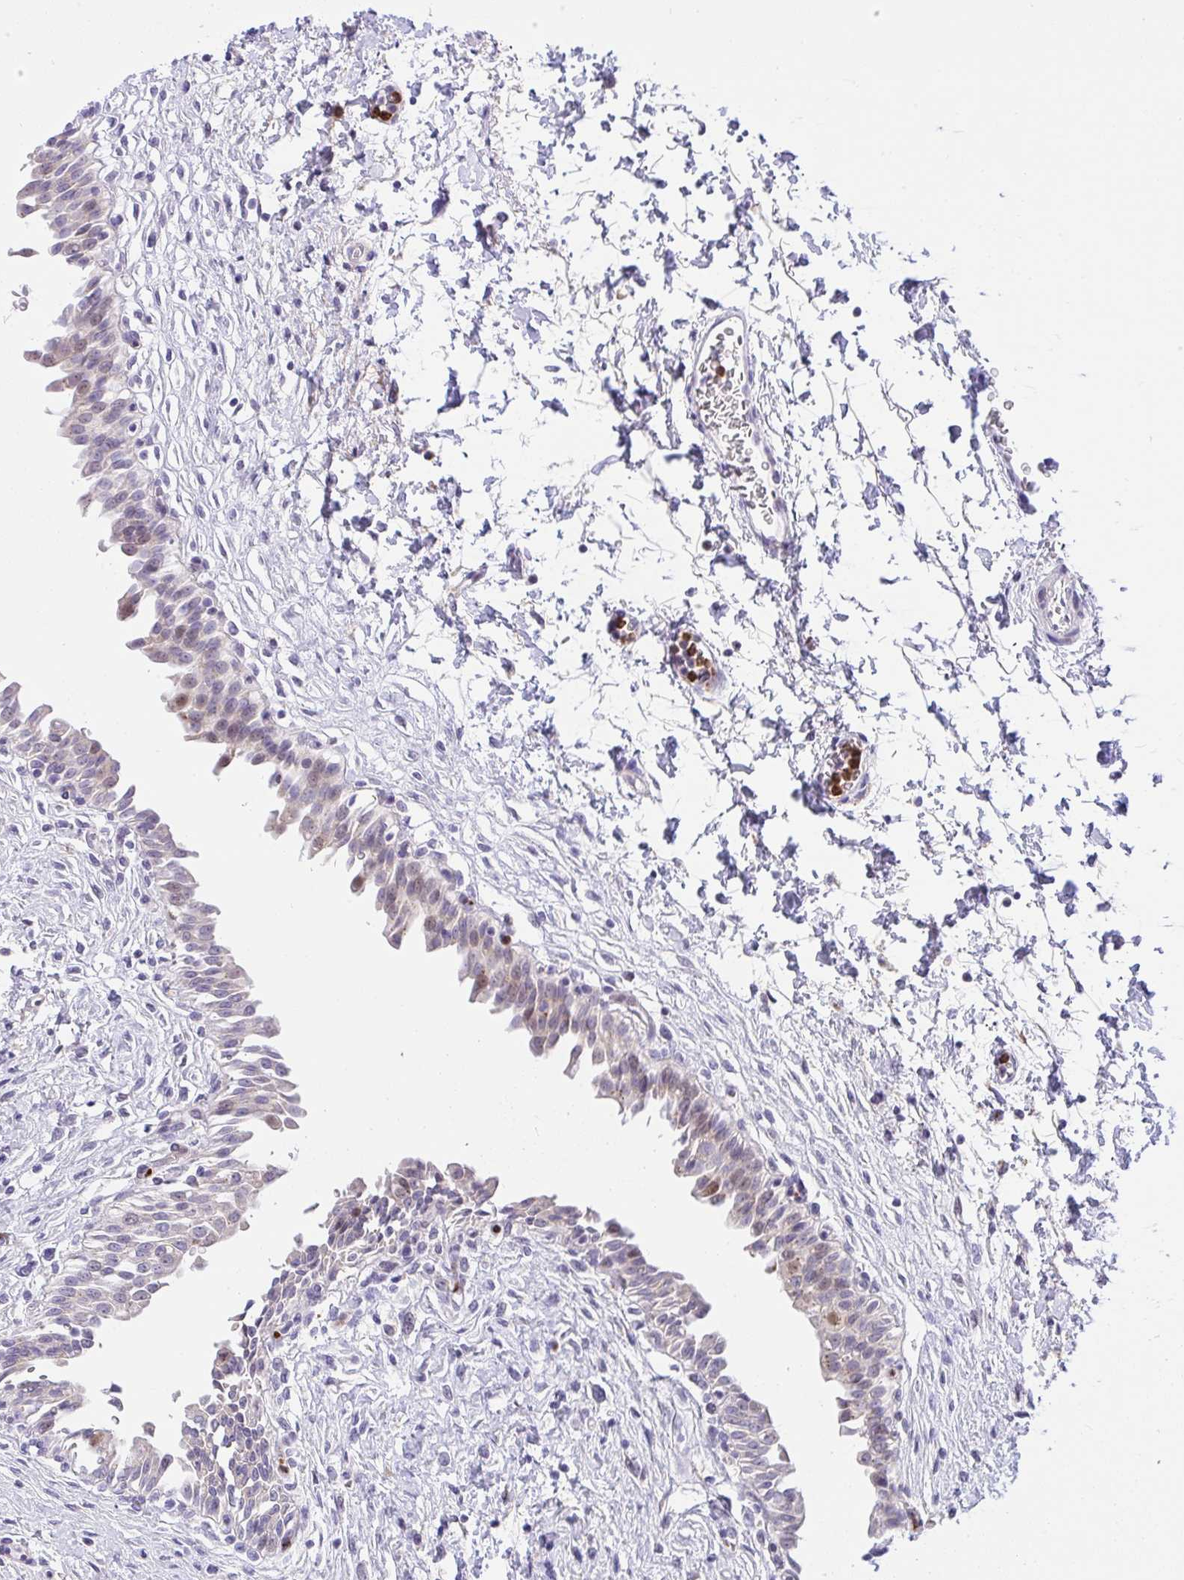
{"staining": {"intensity": "moderate", "quantity": "<25%", "location": "cytoplasmic/membranous,nuclear"}, "tissue": "urinary bladder", "cell_type": "Urothelial cells", "image_type": "normal", "snomed": [{"axis": "morphology", "description": "Normal tissue, NOS"}, {"axis": "topography", "description": "Urinary bladder"}], "caption": "The image shows a brown stain indicating the presence of a protein in the cytoplasmic/membranous,nuclear of urothelial cells in urinary bladder. (DAB IHC with brightfield microscopy, high magnification).", "gene": "ZNF554", "patient": {"sex": "male", "age": 37}}